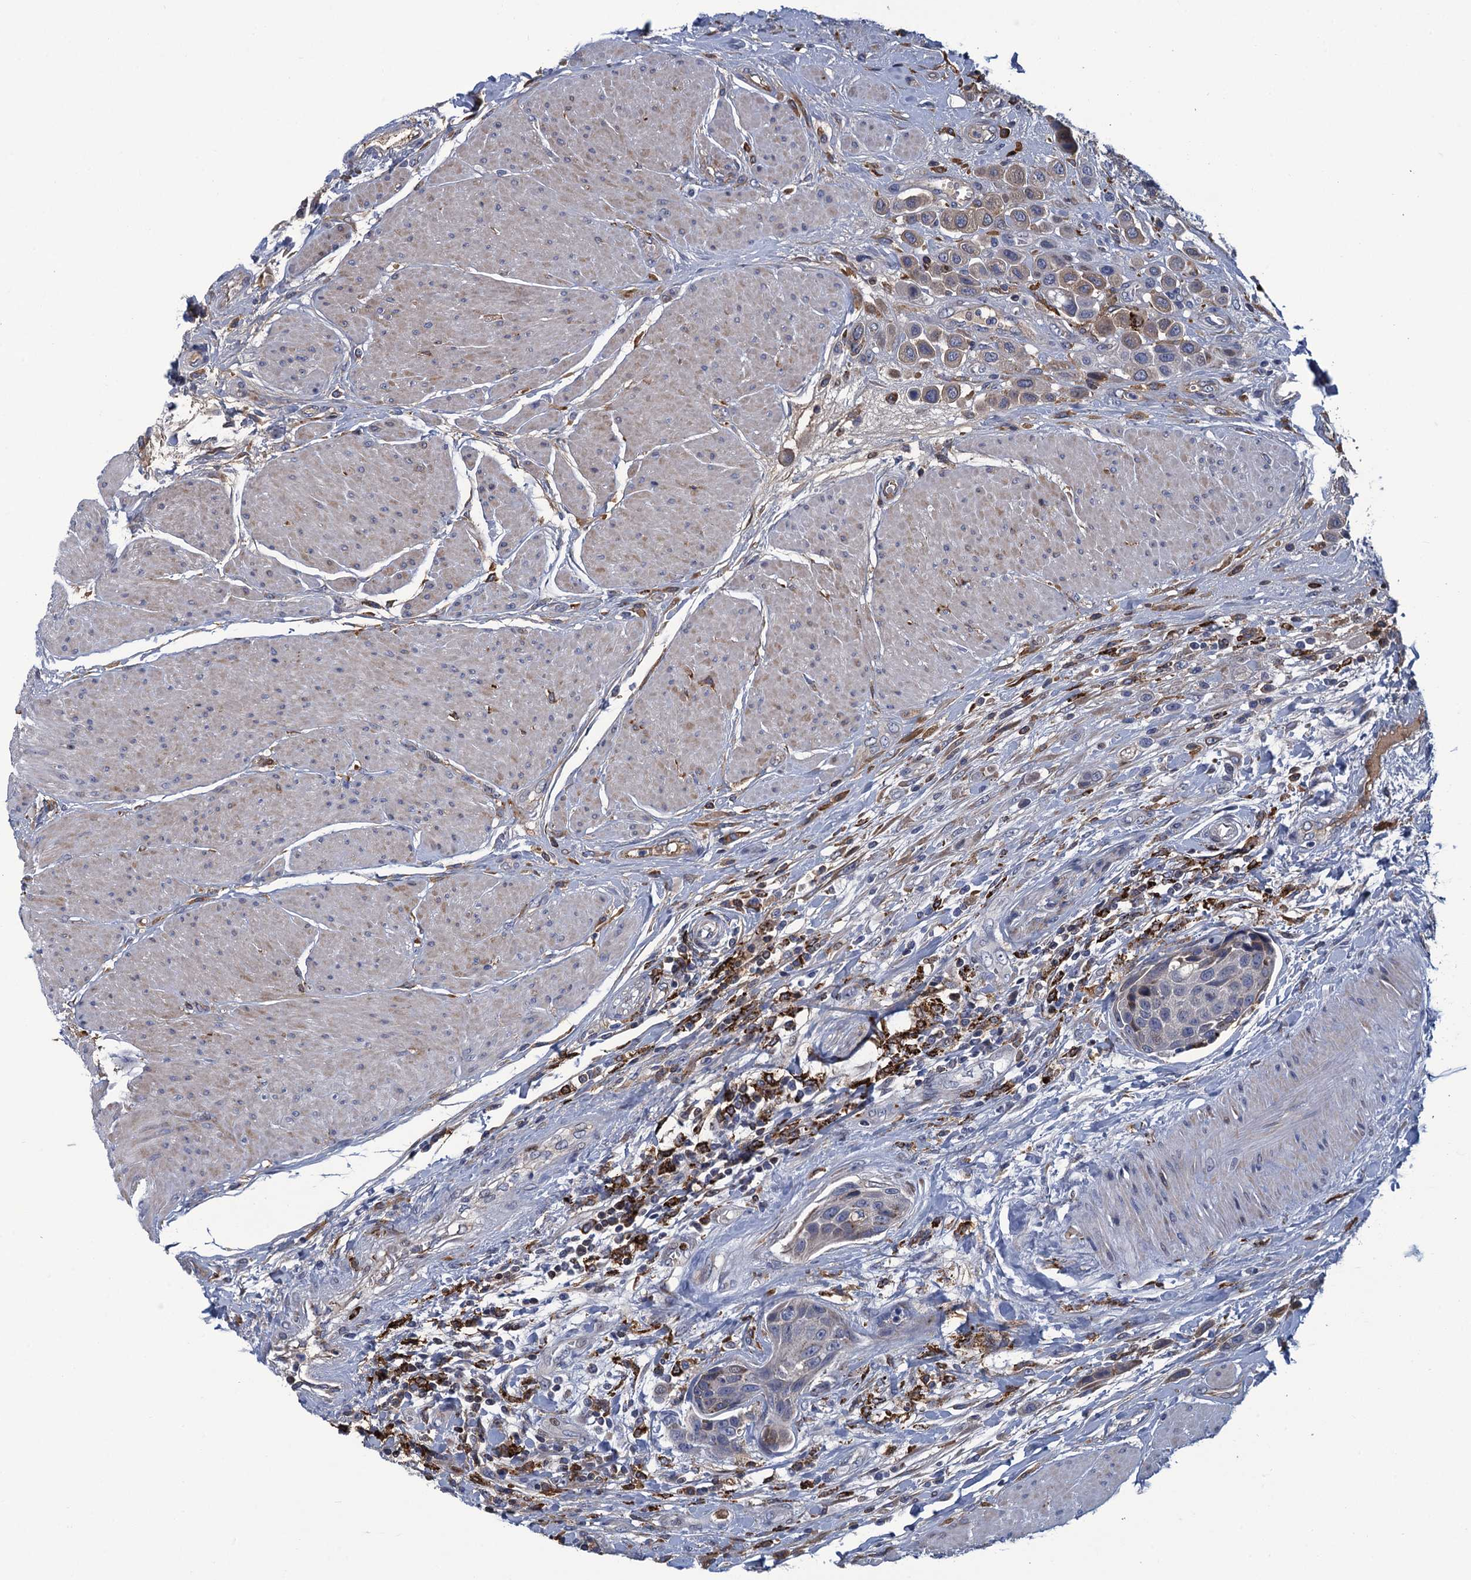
{"staining": {"intensity": "weak", "quantity": "<25%", "location": "cytoplasmic/membranous"}, "tissue": "urothelial cancer", "cell_type": "Tumor cells", "image_type": "cancer", "snomed": [{"axis": "morphology", "description": "Urothelial carcinoma, High grade"}, {"axis": "topography", "description": "Urinary bladder"}], "caption": "Human urothelial cancer stained for a protein using IHC exhibits no staining in tumor cells.", "gene": "DNHD1", "patient": {"sex": "male", "age": 50}}